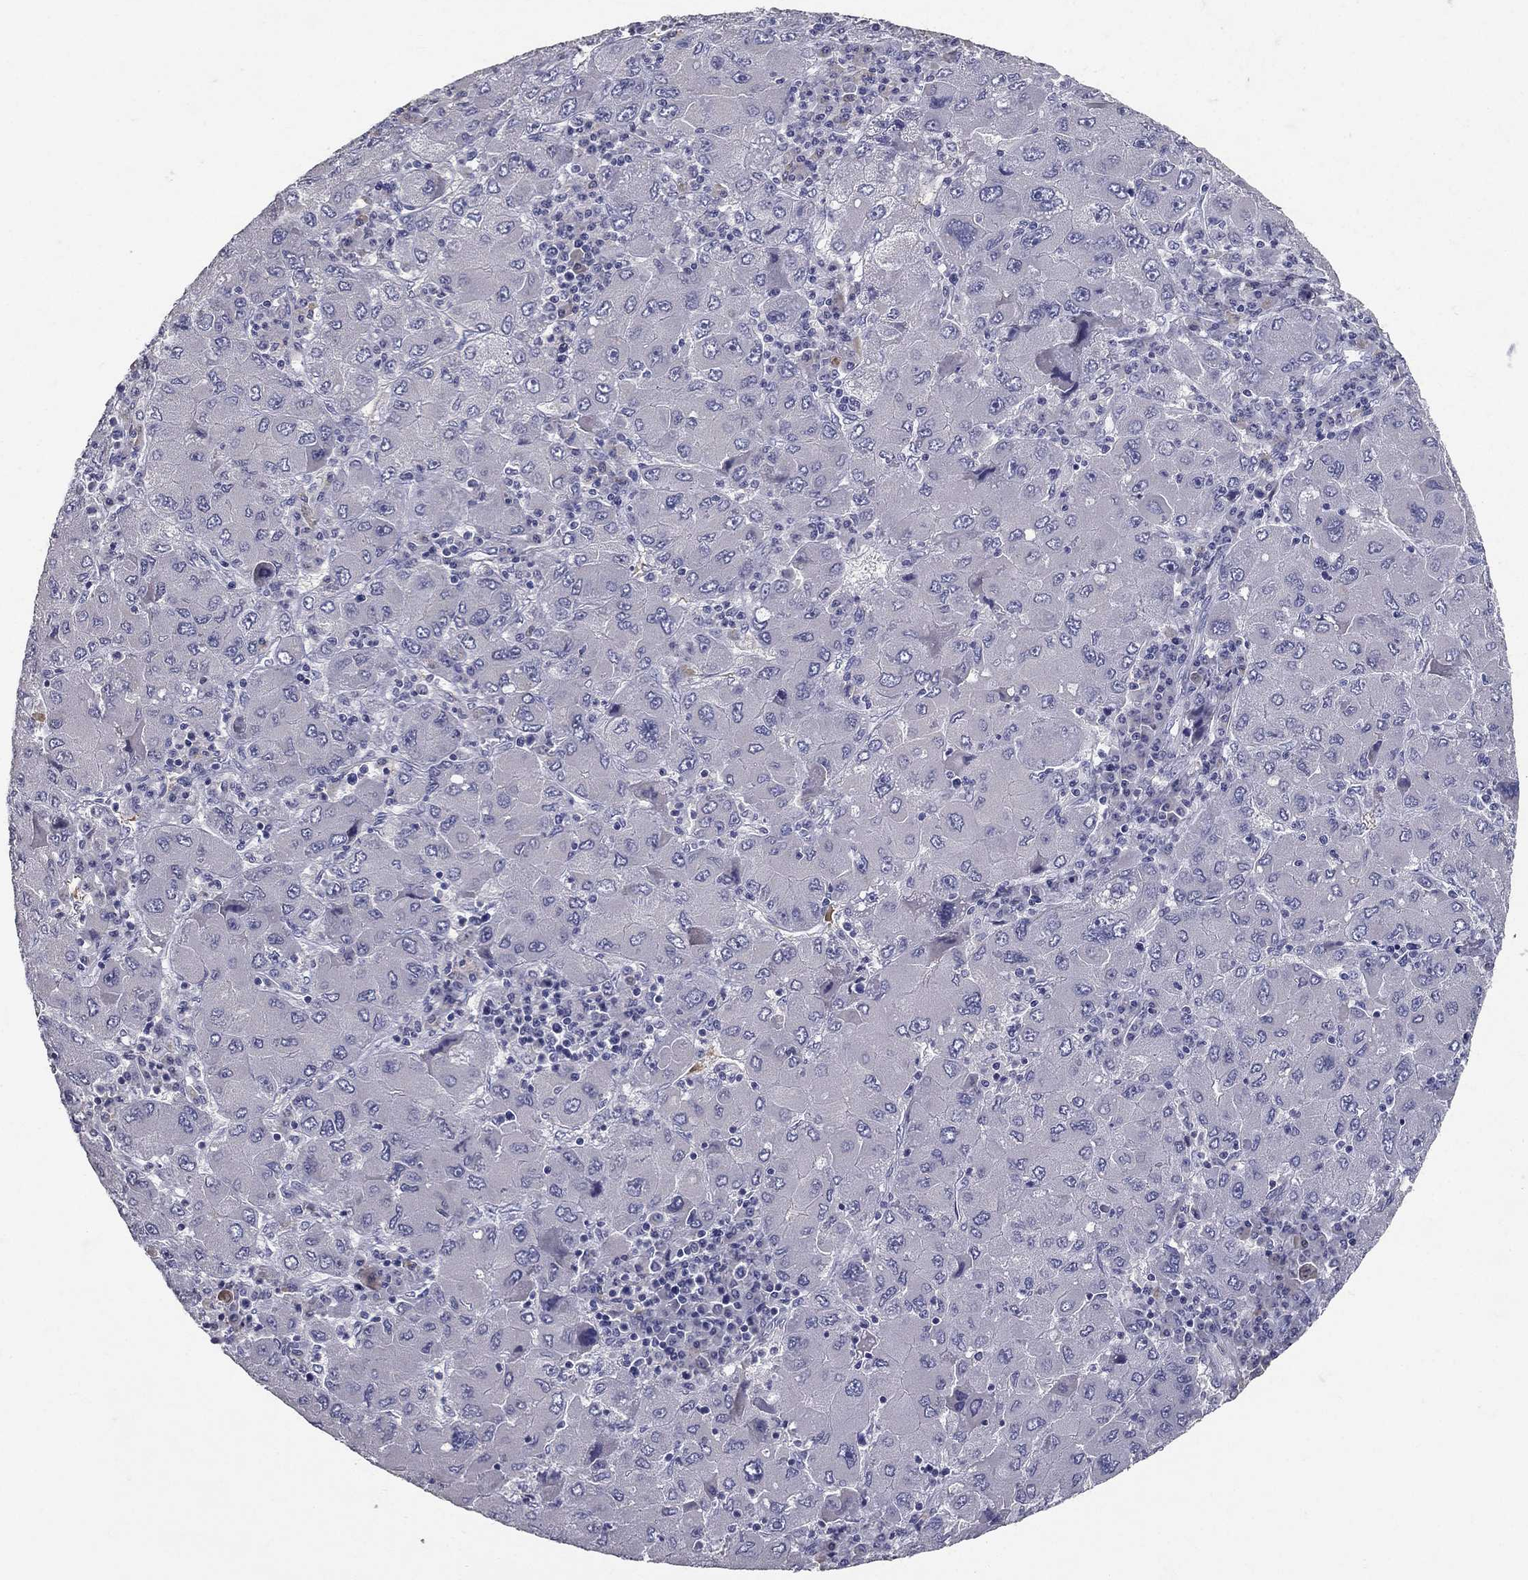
{"staining": {"intensity": "negative", "quantity": "none", "location": "none"}, "tissue": "liver cancer", "cell_type": "Tumor cells", "image_type": "cancer", "snomed": [{"axis": "morphology", "description": "Carcinoma, Hepatocellular, NOS"}, {"axis": "topography", "description": "Liver"}], "caption": "This photomicrograph is of hepatocellular carcinoma (liver) stained with IHC to label a protein in brown with the nuclei are counter-stained blue. There is no staining in tumor cells.", "gene": "POMC", "patient": {"sex": "male", "age": 75}}